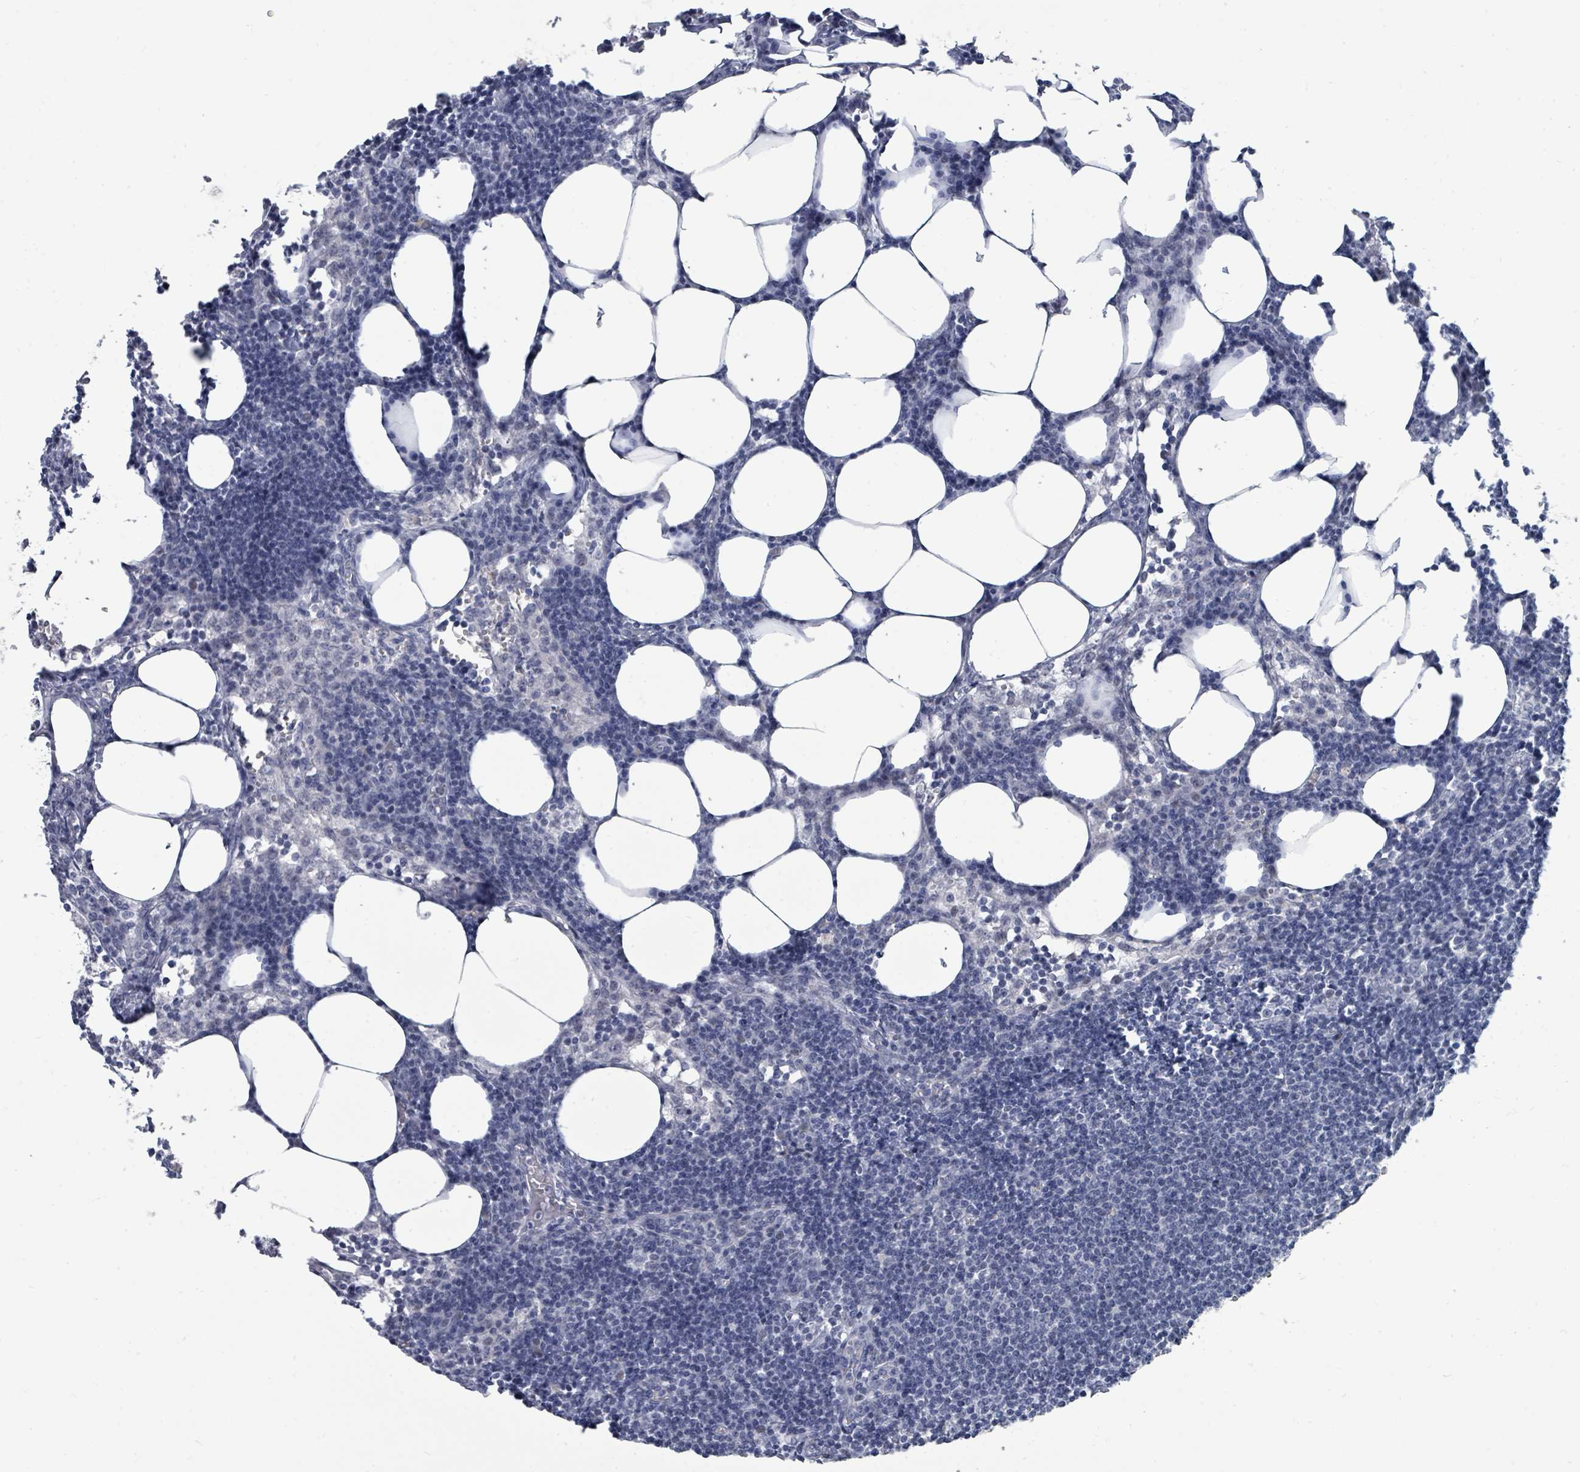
{"staining": {"intensity": "negative", "quantity": "none", "location": "none"}, "tissue": "lymph node", "cell_type": "Germinal center cells", "image_type": "normal", "snomed": [{"axis": "morphology", "description": "Normal tissue, NOS"}, {"axis": "topography", "description": "Lymph node"}], "caption": "DAB immunohistochemical staining of benign lymph node demonstrates no significant expression in germinal center cells. (DAB IHC visualized using brightfield microscopy, high magnification).", "gene": "CT45A10", "patient": {"sex": "female", "age": 30}}